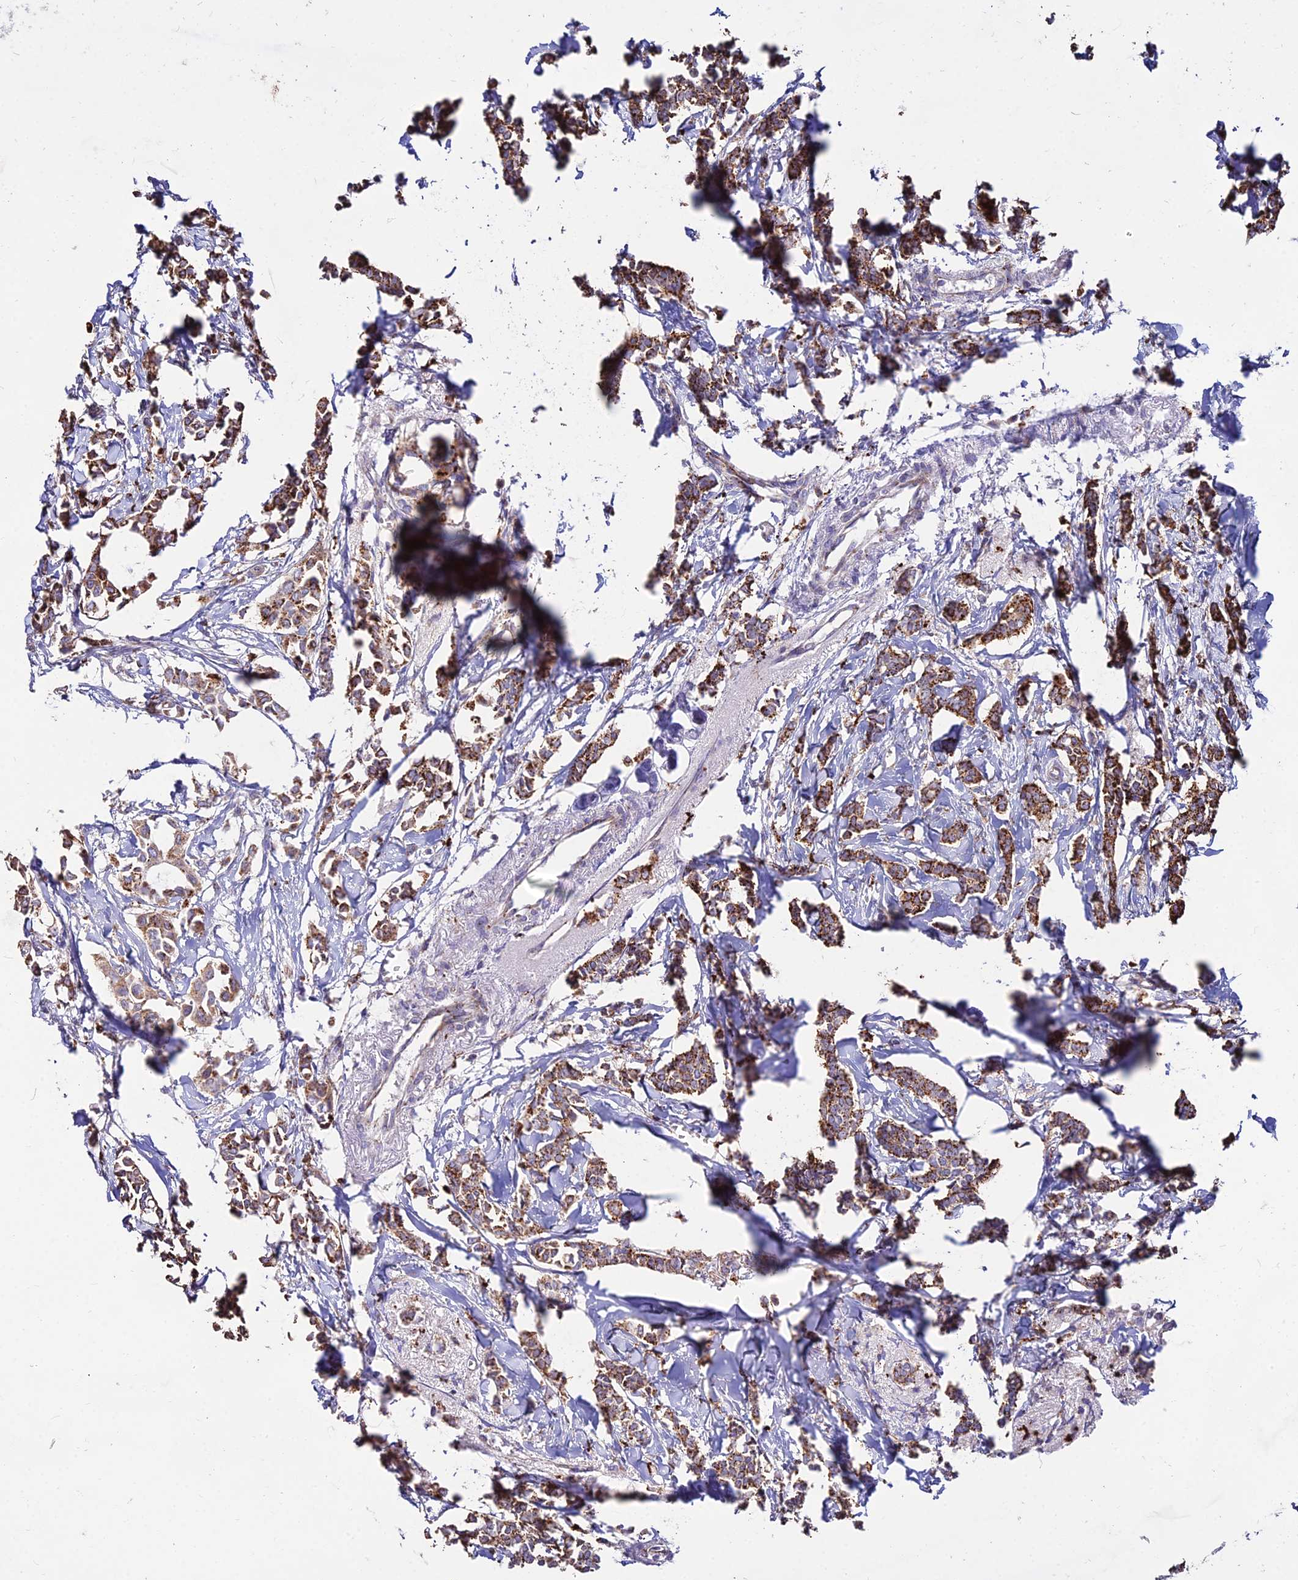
{"staining": {"intensity": "strong", "quantity": ">75%", "location": "cytoplasmic/membranous"}, "tissue": "breast cancer", "cell_type": "Tumor cells", "image_type": "cancer", "snomed": [{"axis": "morphology", "description": "Duct carcinoma"}, {"axis": "topography", "description": "Breast"}], "caption": "Immunohistochemistry of breast intraductal carcinoma exhibits high levels of strong cytoplasmic/membranous staining in approximately >75% of tumor cells.", "gene": "PNLIPRP3", "patient": {"sex": "female", "age": 41}}